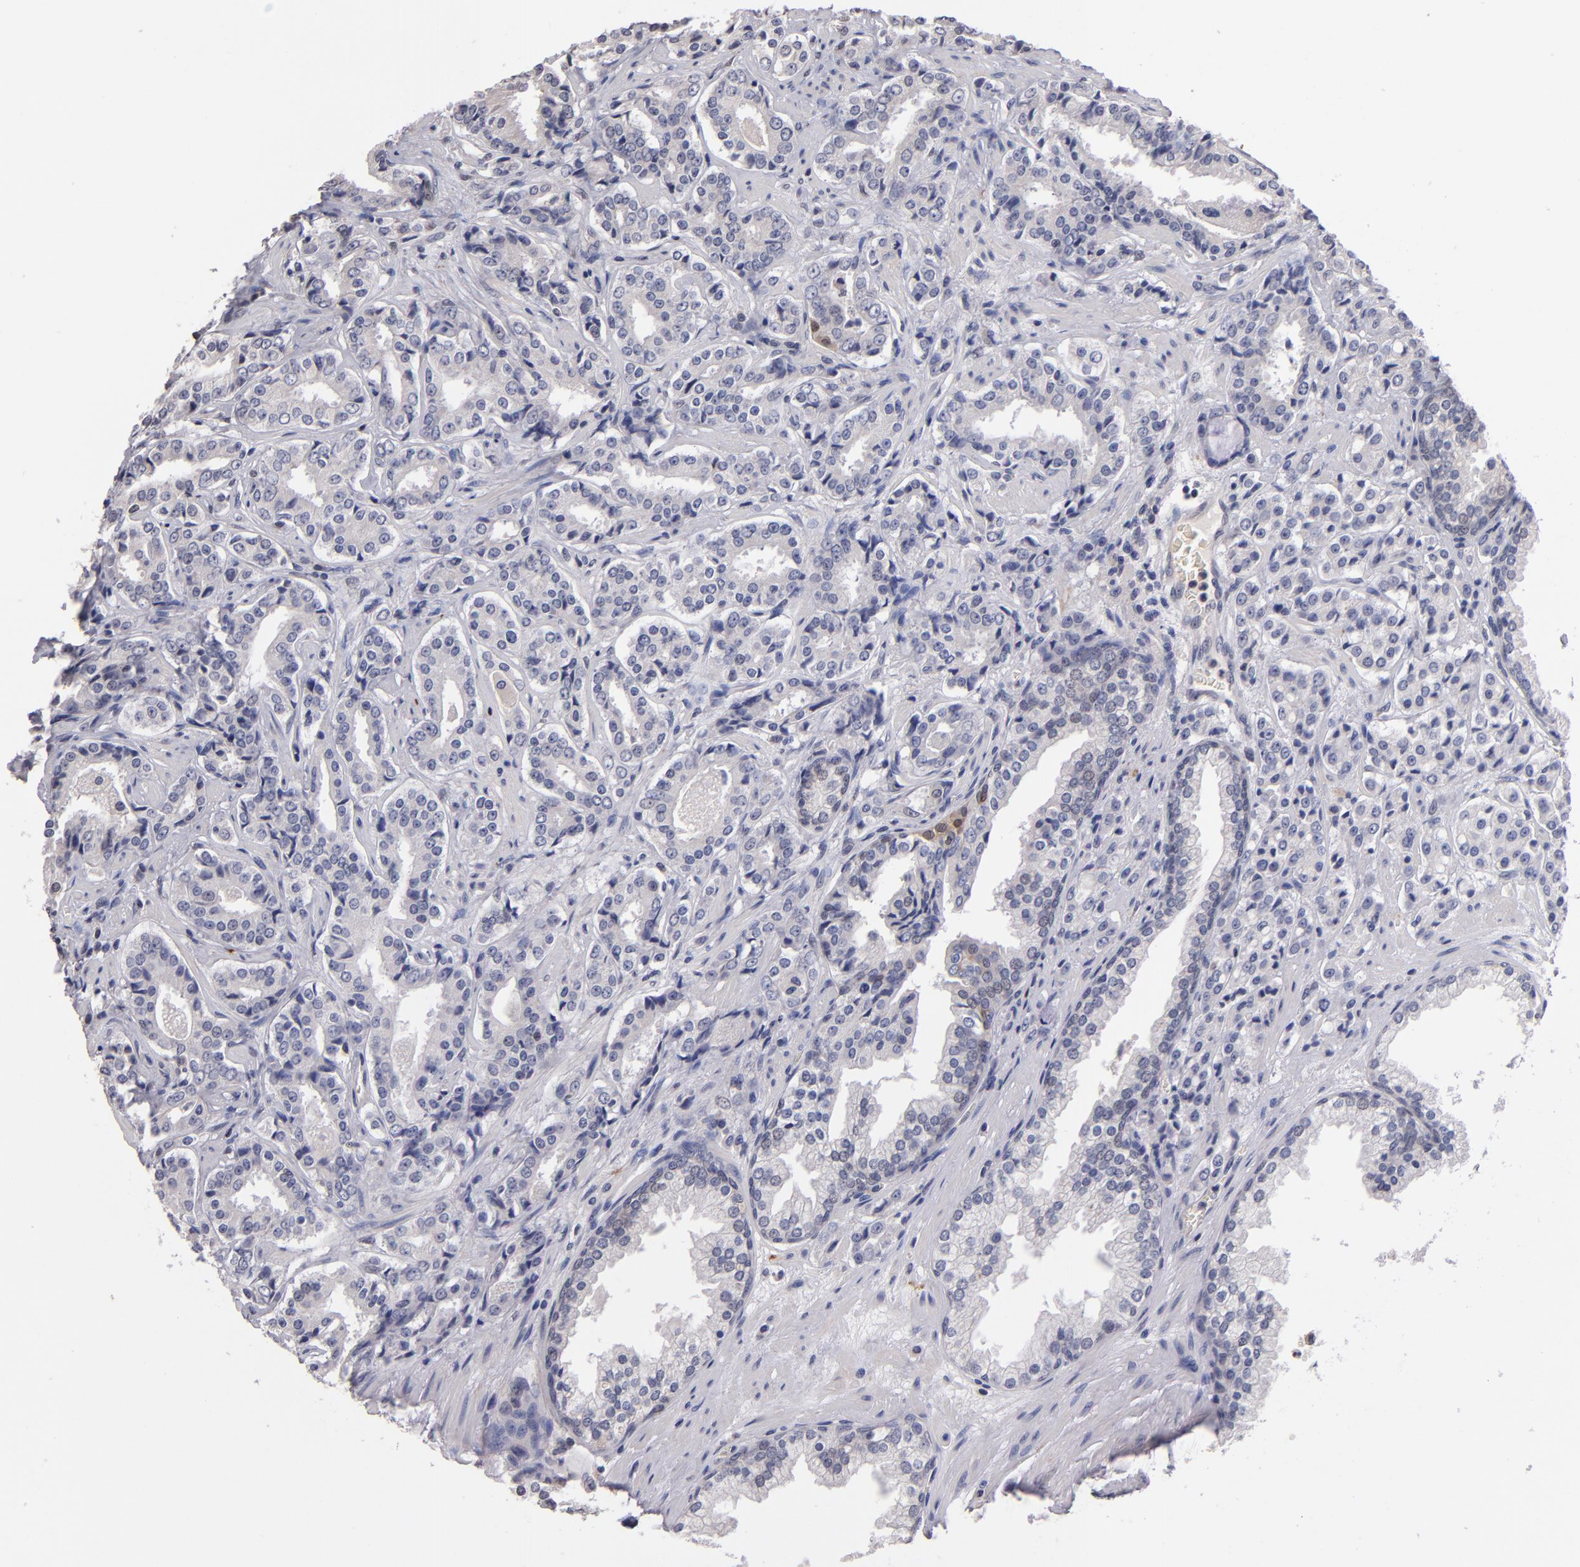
{"staining": {"intensity": "weak", "quantity": "<25%", "location": "cytoplasmic/membranous,nuclear"}, "tissue": "prostate cancer", "cell_type": "Tumor cells", "image_type": "cancer", "snomed": [{"axis": "morphology", "description": "Adenocarcinoma, Medium grade"}, {"axis": "topography", "description": "Prostate"}], "caption": "Immunohistochemical staining of prostate cancer reveals no significant staining in tumor cells. (Stains: DAB (3,3'-diaminobenzidine) IHC with hematoxylin counter stain, Microscopy: brightfield microscopy at high magnification).", "gene": "S100A1", "patient": {"sex": "male", "age": 60}}